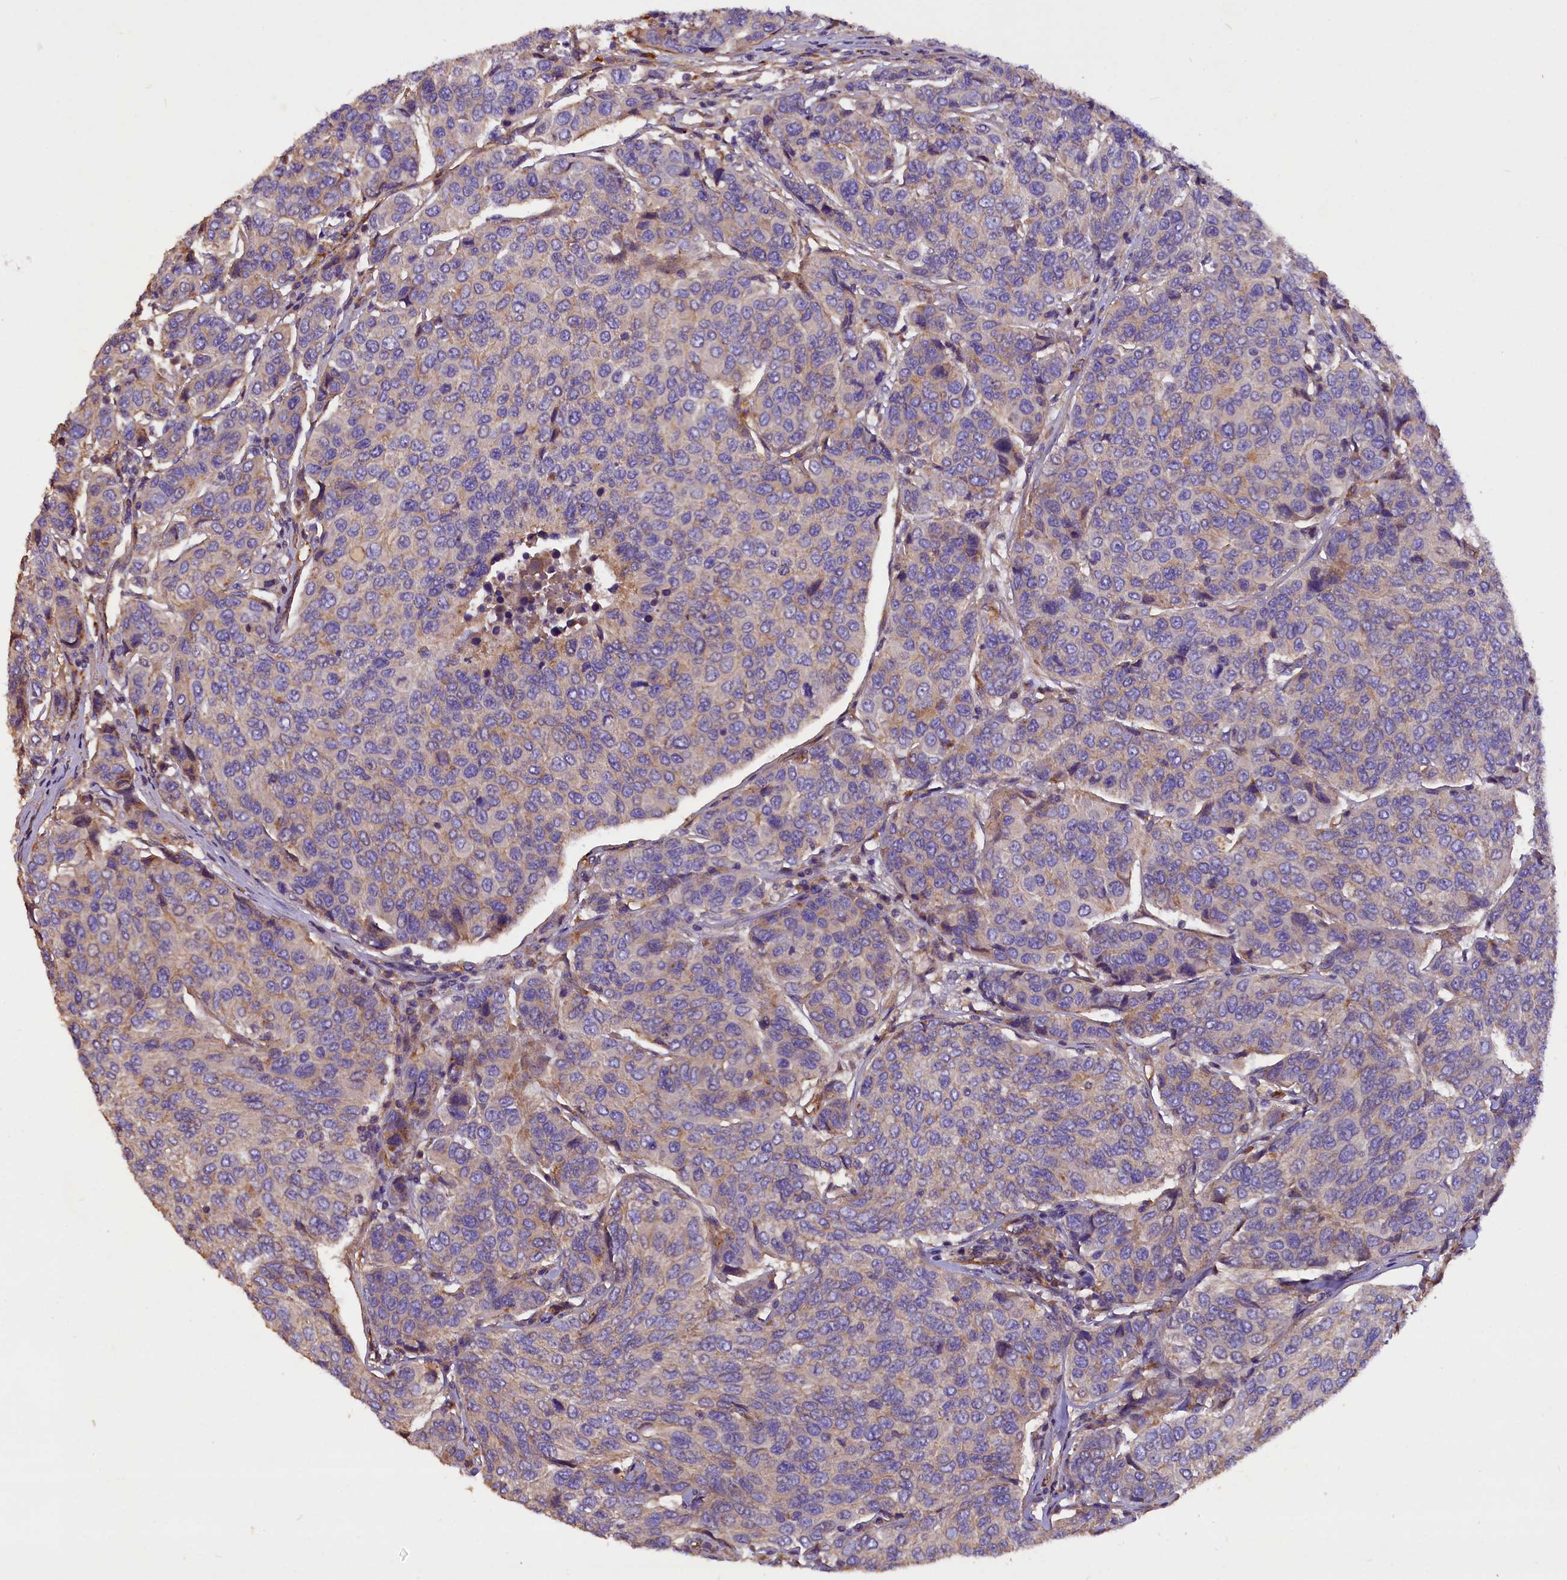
{"staining": {"intensity": "weak", "quantity": "<25%", "location": "cytoplasmic/membranous"}, "tissue": "breast cancer", "cell_type": "Tumor cells", "image_type": "cancer", "snomed": [{"axis": "morphology", "description": "Duct carcinoma"}, {"axis": "topography", "description": "Breast"}], "caption": "Tumor cells are negative for brown protein staining in breast cancer. The staining was performed using DAB (3,3'-diaminobenzidine) to visualize the protein expression in brown, while the nuclei were stained in blue with hematoxylin (Magnification: 20x).", "gene": "ERMARD", "patient": {"sex": "female", "age": 55}}